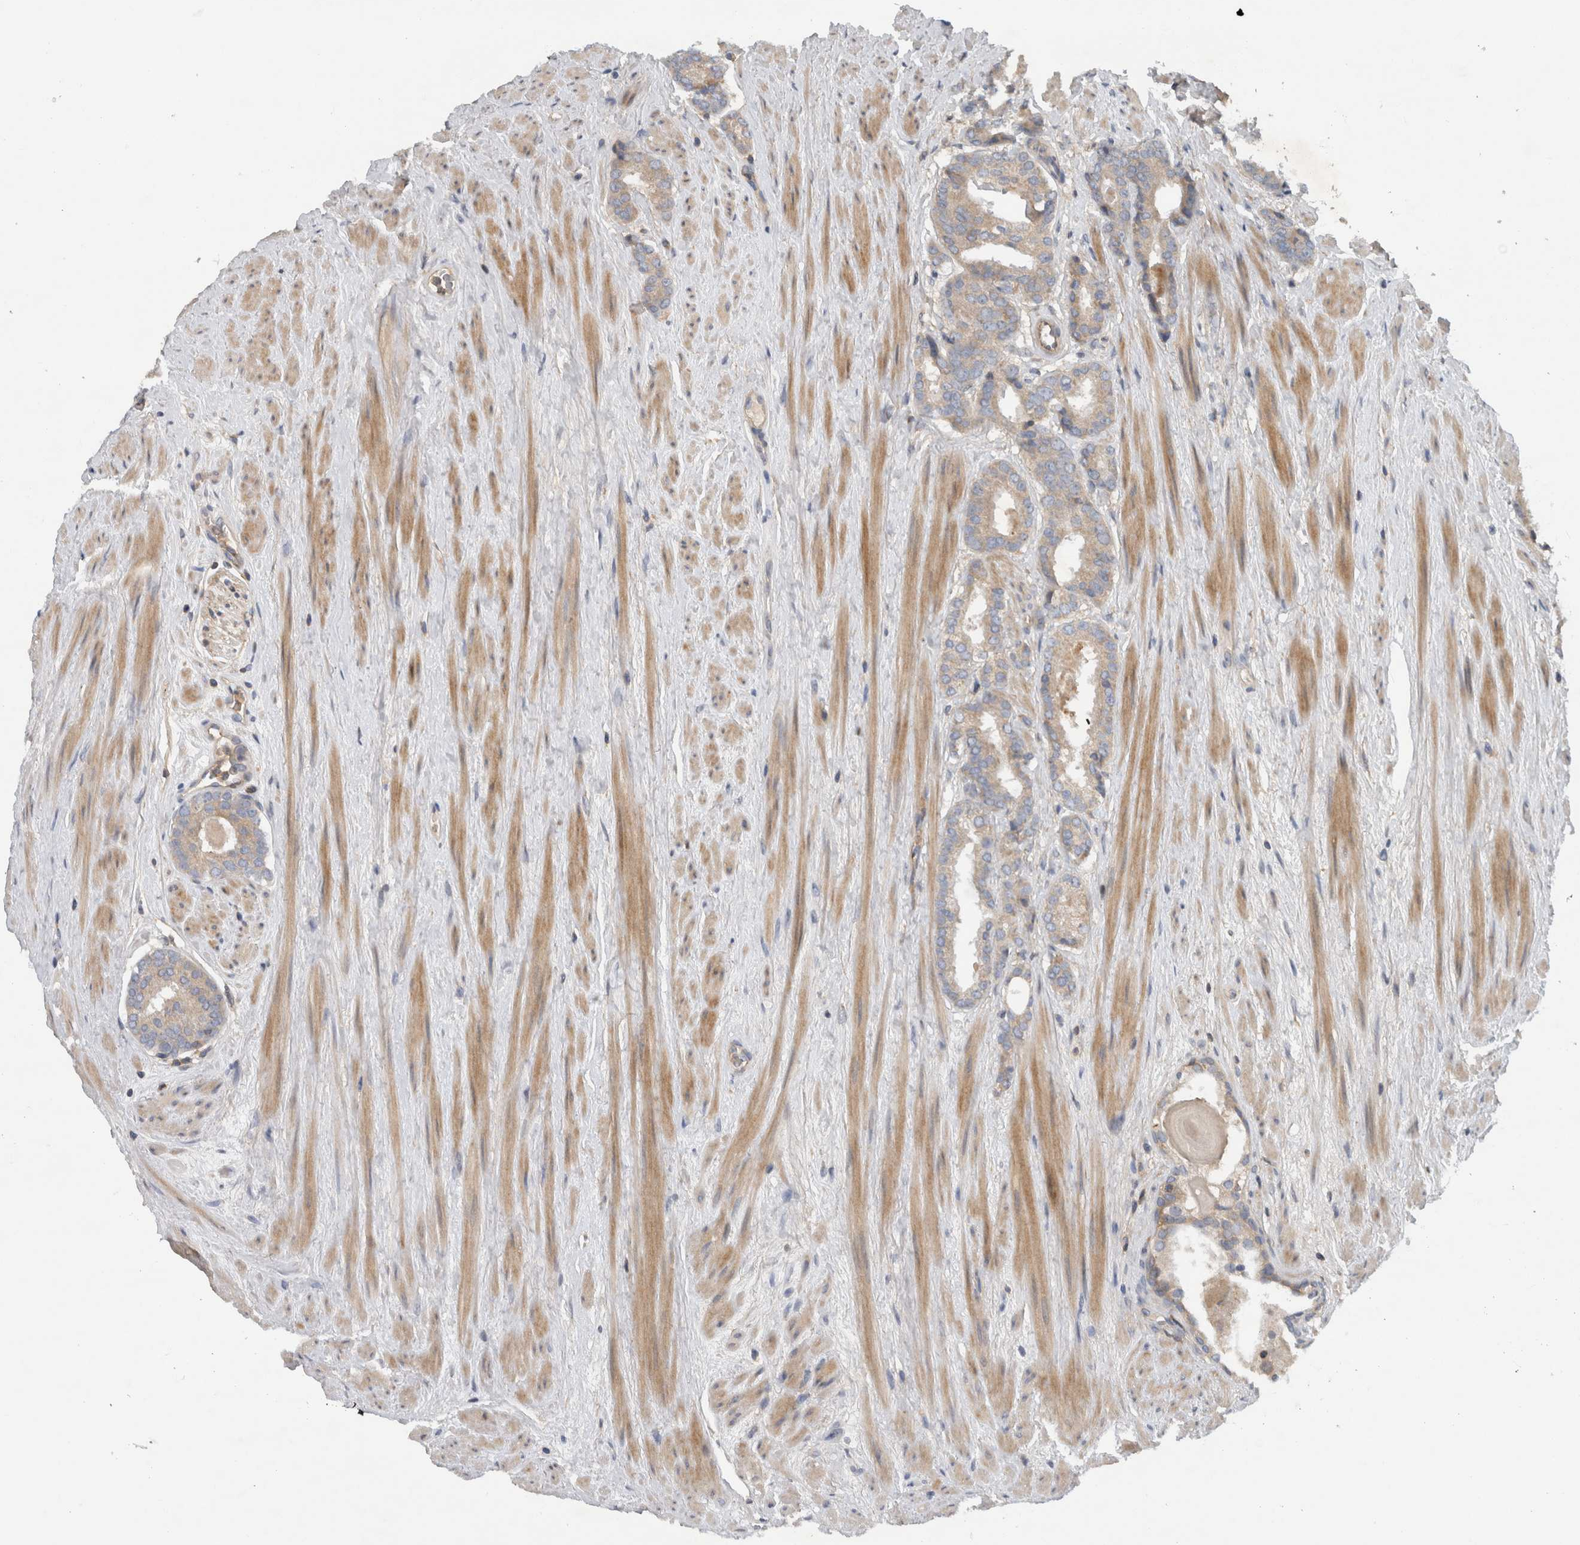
{"staining": {"intensity": "weak", "quantity": "<25%", "location": "cytoplasmic/membranous"}, "tissue": "prostate cancer", "cell_type": "Tumor cells", "image_type": "cancer", "snomed": [{"axis": "morphology", "description": "Adenocarcinoma, Low grade"}, {"axis": "topography", "description": "Prostate"}], "caption": "Low-grade adenocarcinoma (prostate) stained for a protein using immunohistochemistry (IHC) reveals no expression tumor cells.", "gene": "SCARA5", "patient": {"sex": "male", "age": 69}}